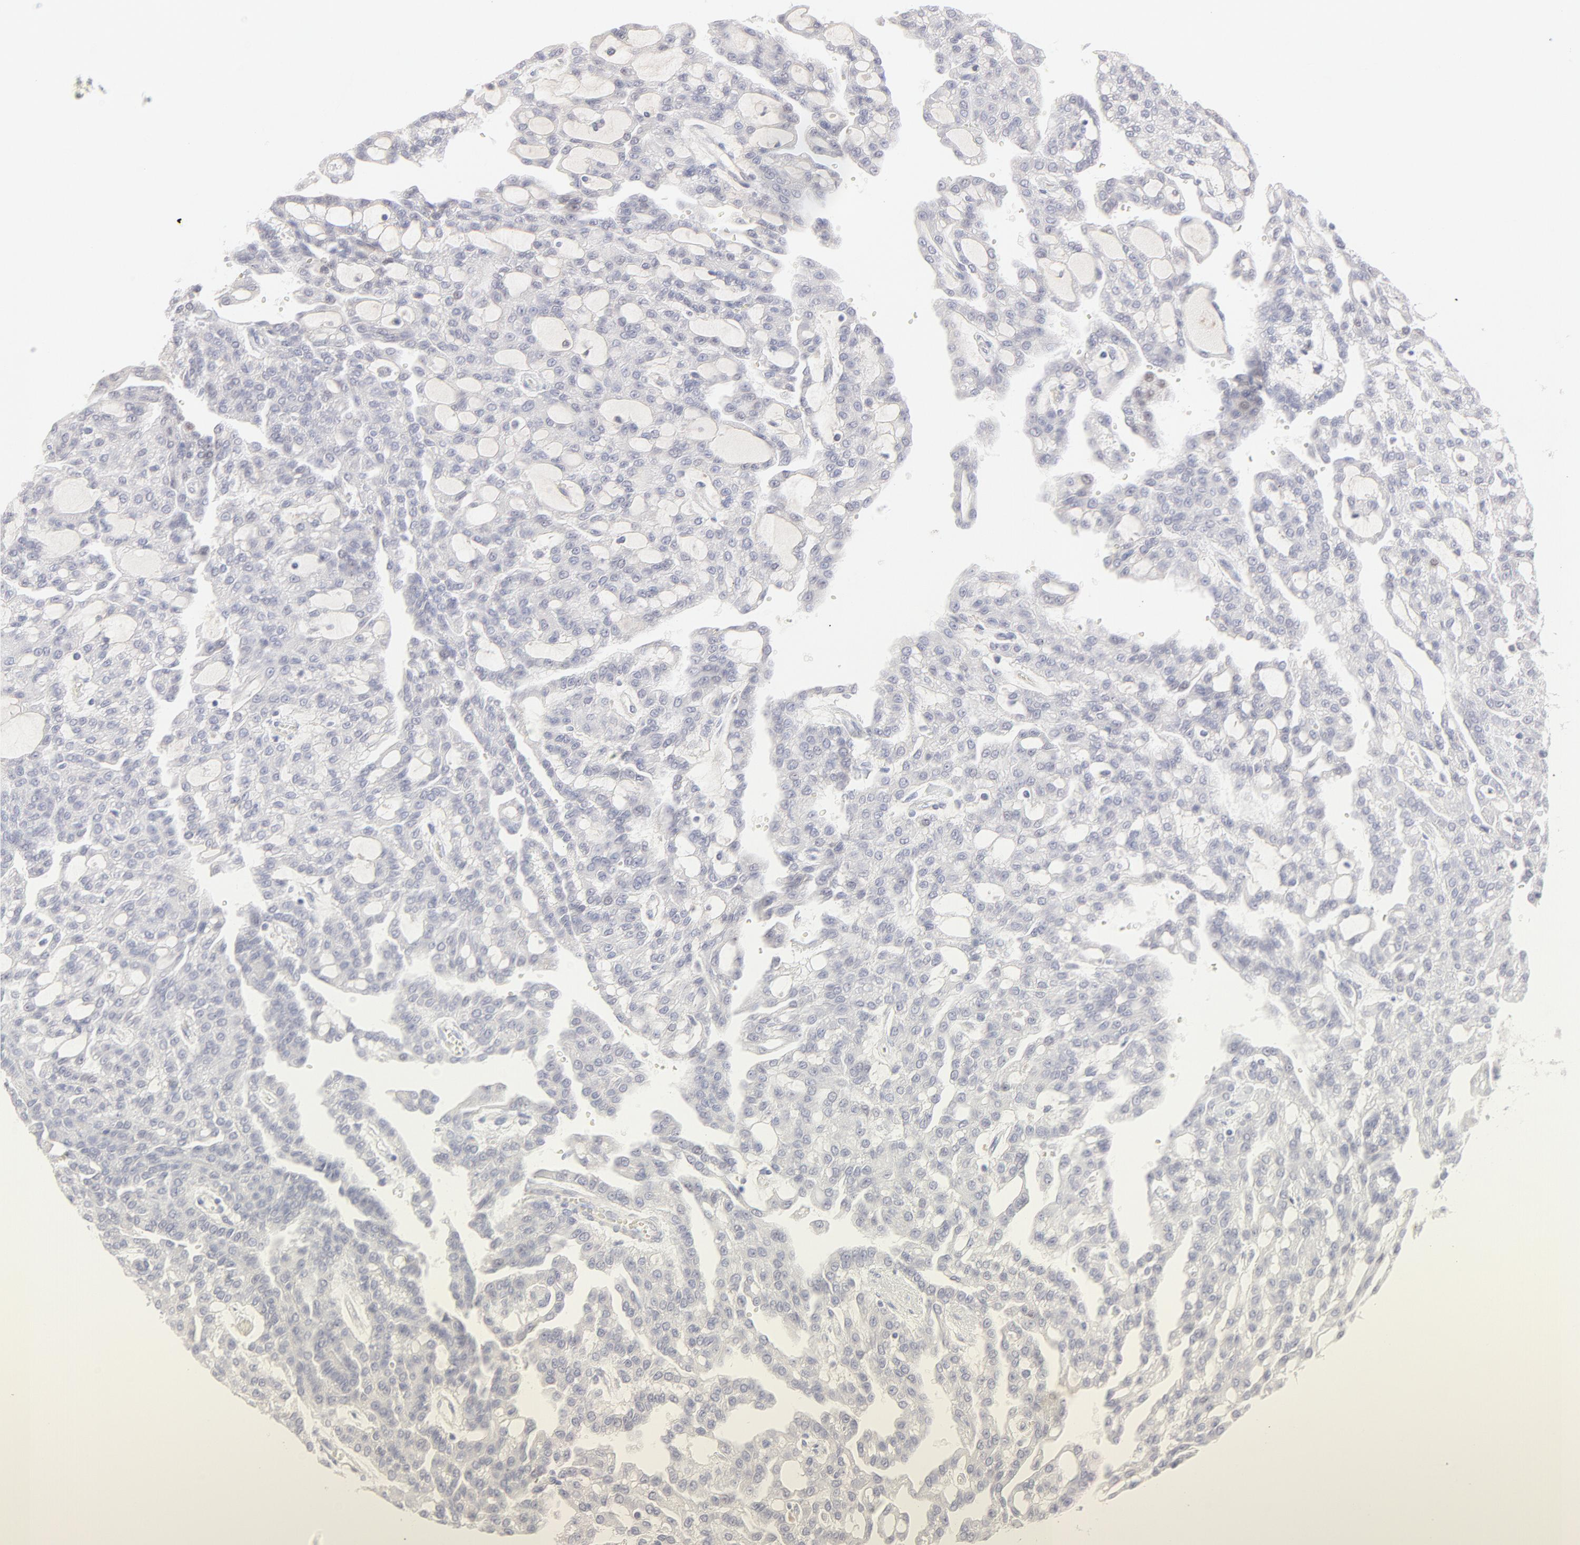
{"staining": {"intensity": "negative", "quantity": "none", "location": "none"}, "tissue": "renal cancer", "cell_type": "Tumor cells", "image_type": "cancer", "snomed": [{"axis": "morphology", "description": "Adenocarcinoma, NOS"}, {"axis": "topography", "description": "Kidney"}], "caption": "The micrograph displays no significant staining in tumor cells of renal adenocarcinoma.", "gene": "ELF3", "patient": {"sex": "male", "age": 63}}